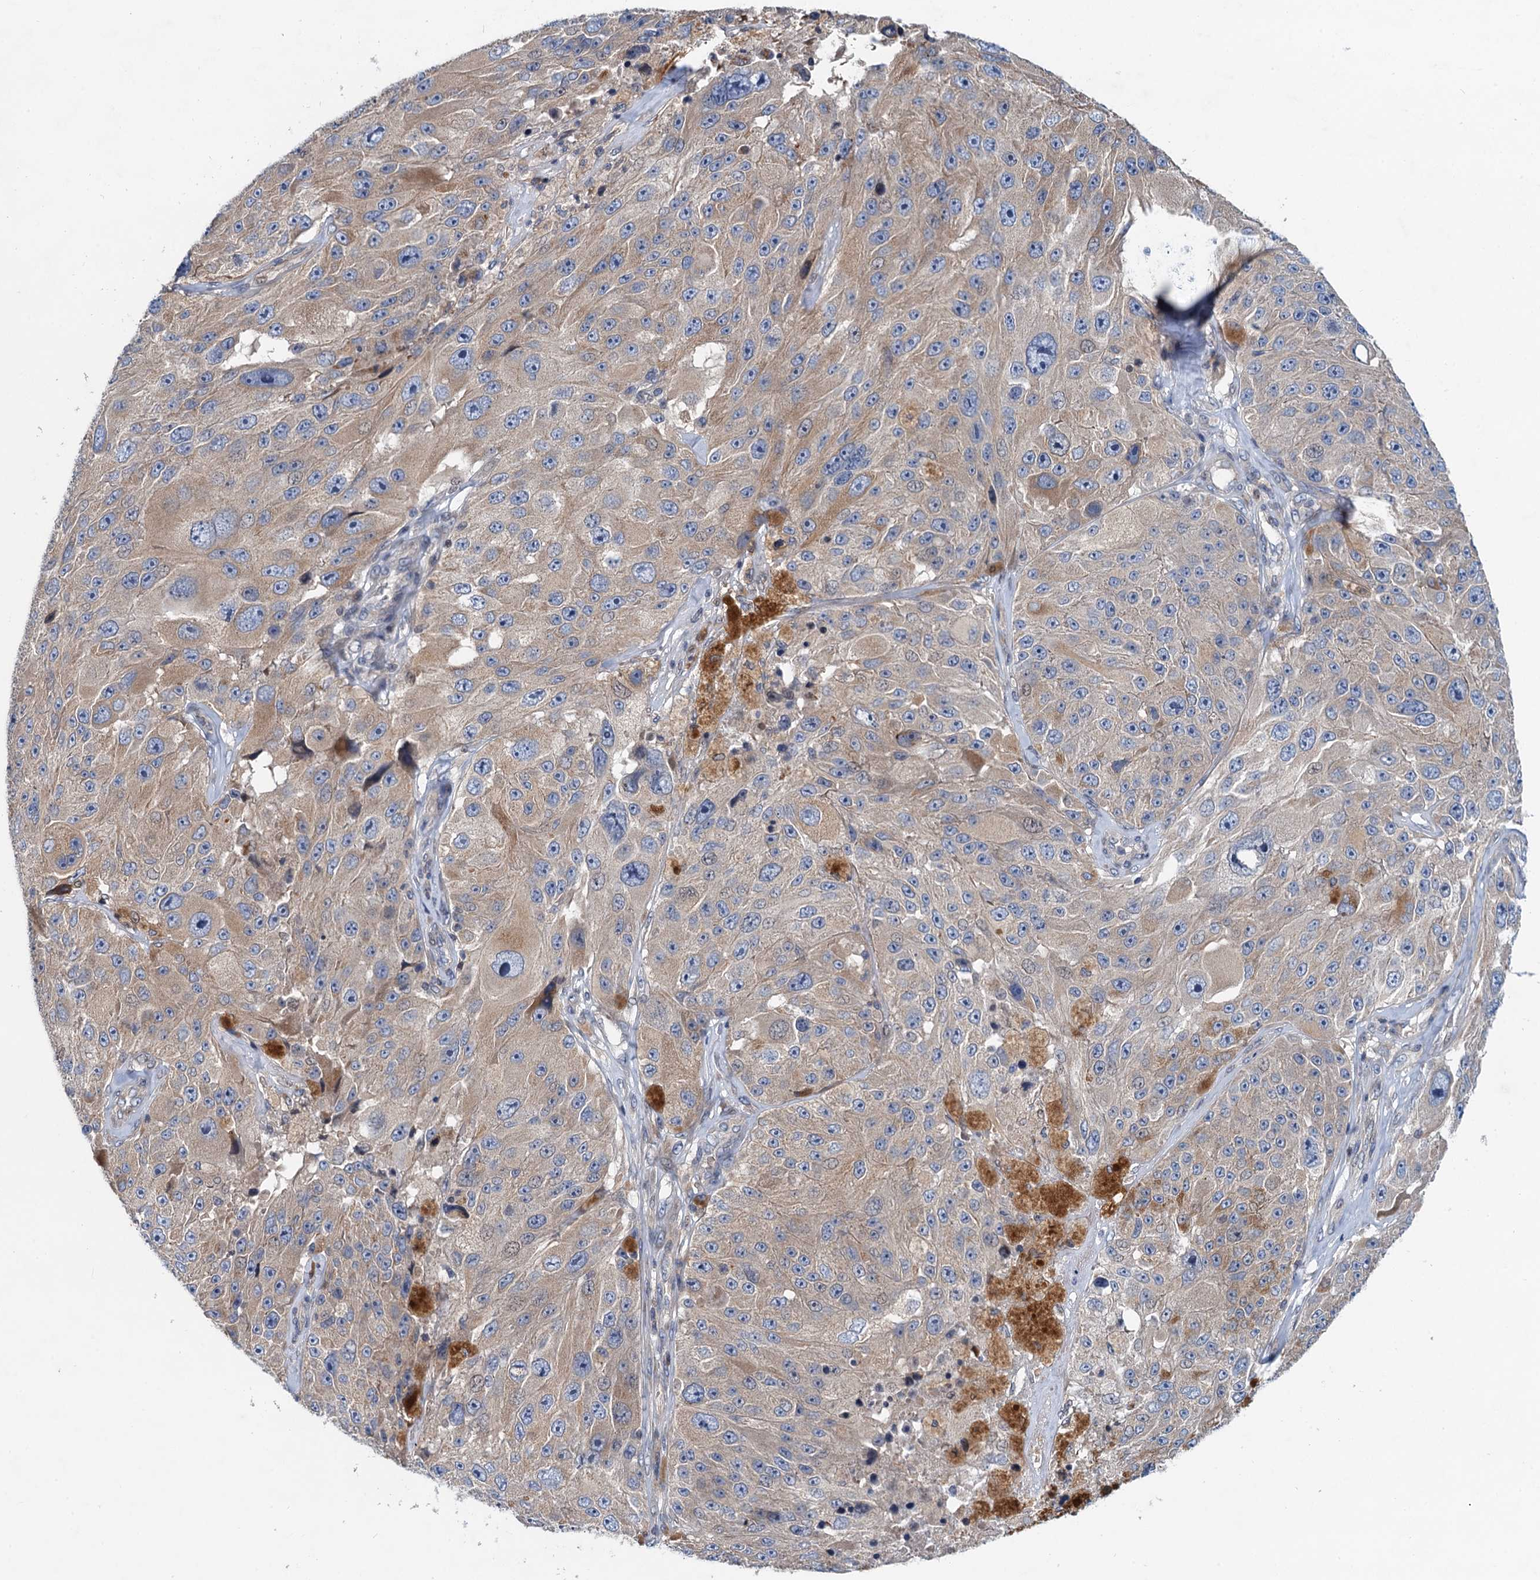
{"staining": {"intensity": "weak", "quantity": "25%-75%", "location": "cytoplasmic/membranous"}, "tissue": "melanoma", "cell_type": "Tumor cells", "image_type": "cancer", "snomed": [{"axis": "morphology", "description": "Malignant melanoma, Metastatic site"}, {"axis": "topography", "description": "Lymph node"}], "caption": "An immunohistochemistry micrograph of tumor tissue is shown. Protein staining in brown highlights weak cytoplasmic/membranous positivity in malignant melanoma (metastatic site) within tumor cells. (DAB (3,3'-diaminobenzidine) IHC with brightfield microscopy, high magnification).", "gene": "NBEA", "patient": {"sex": "male", "age": 62}}